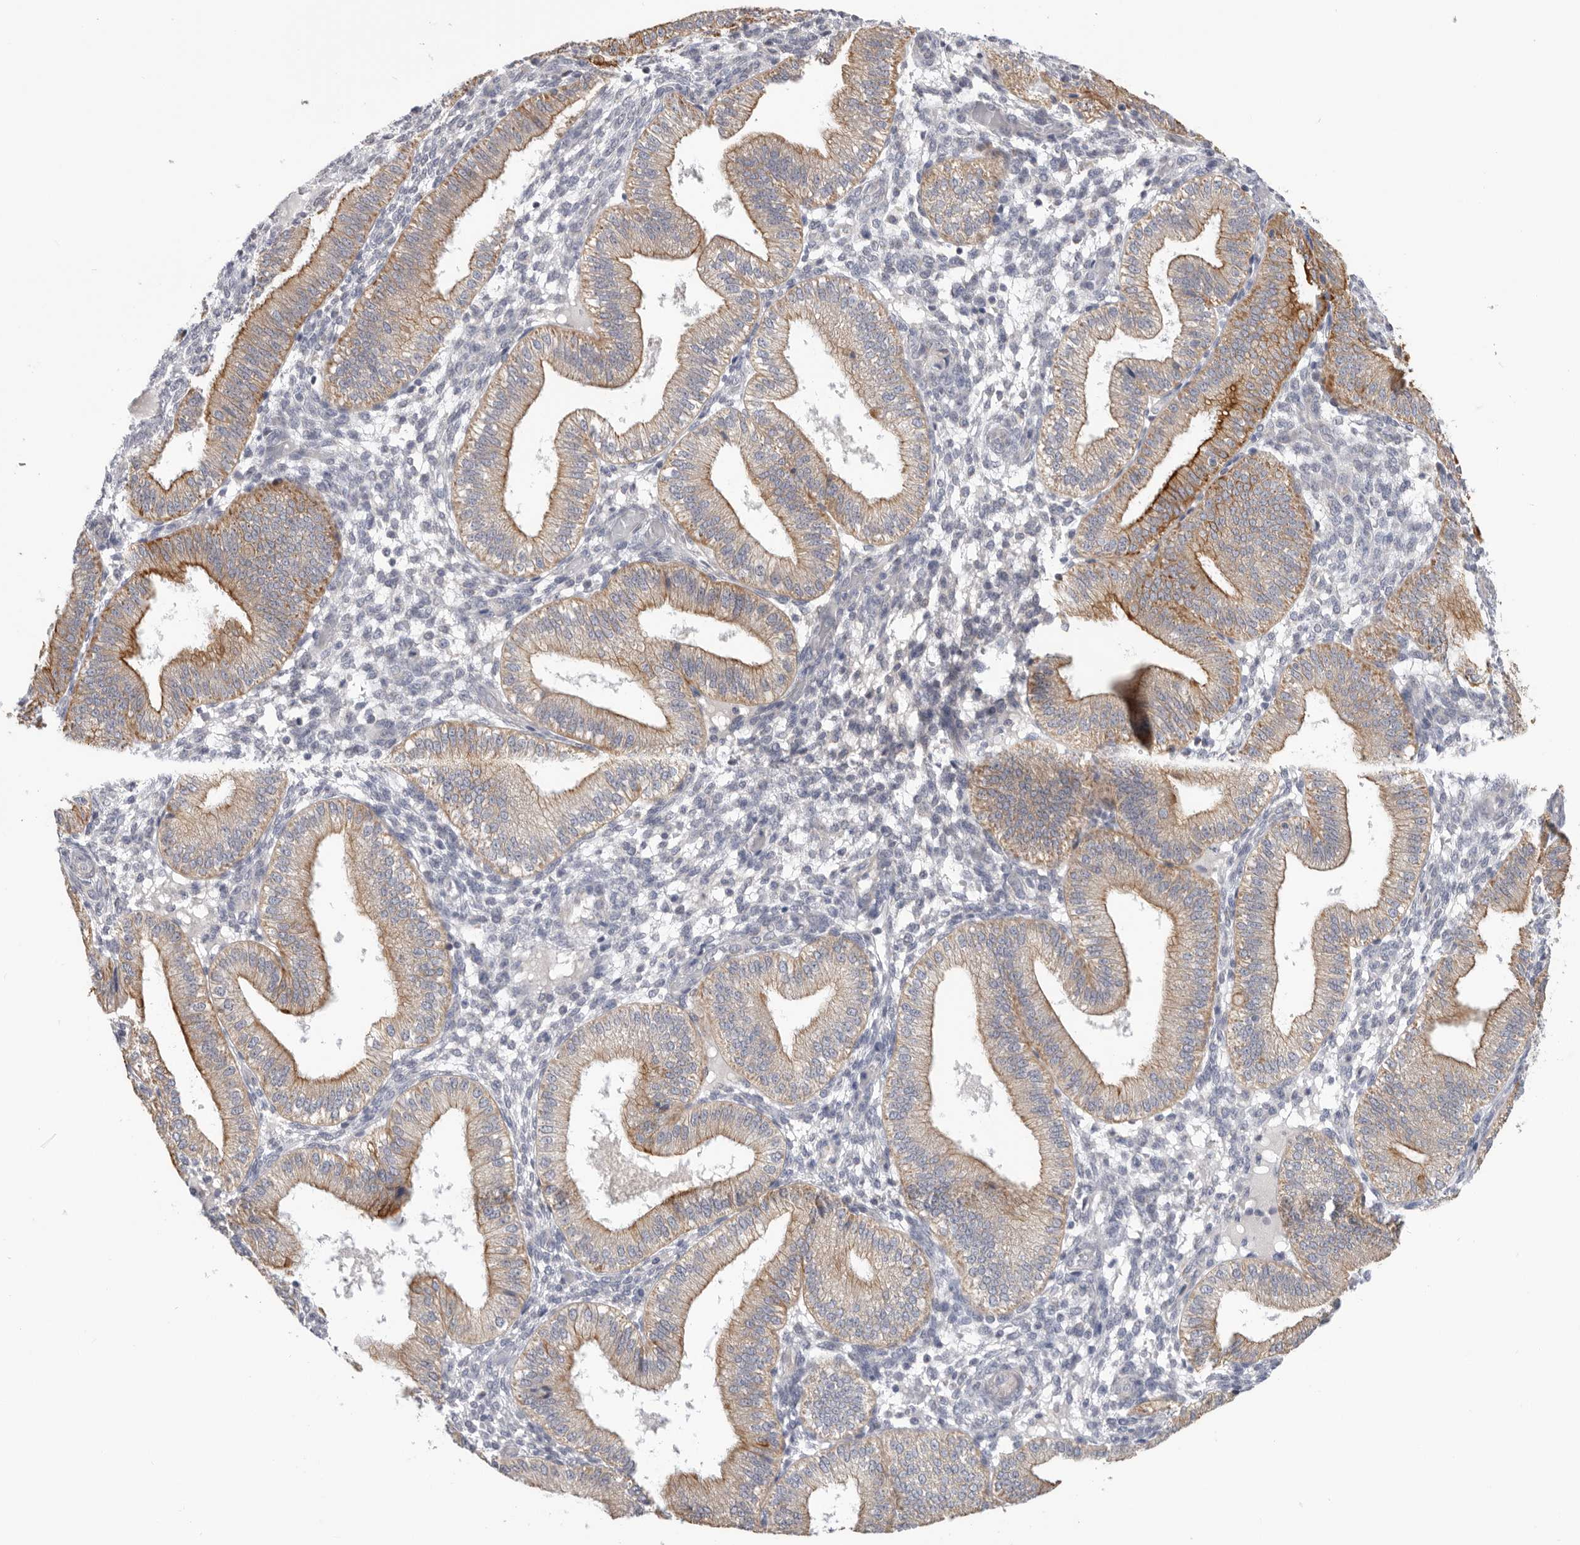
{"staining": {"intensity": "negative", "quantity": "none", "location": "none"}, "tissue": "endometrium", "cell_type": "Cells in endometrial stroma", "image_type": "normal", "snomed": [{"axis": "morphology", "description": "Normal tissue, NOS"}, {"axis": "topography", "description": "Endometrium"}], "caption": "This is an IHC histopathology image of benign endometrium. There is no staining in cells in endometrial stroma.", "gene": "MTFR1L", "patient": {"sex": "female", "age": 39}}